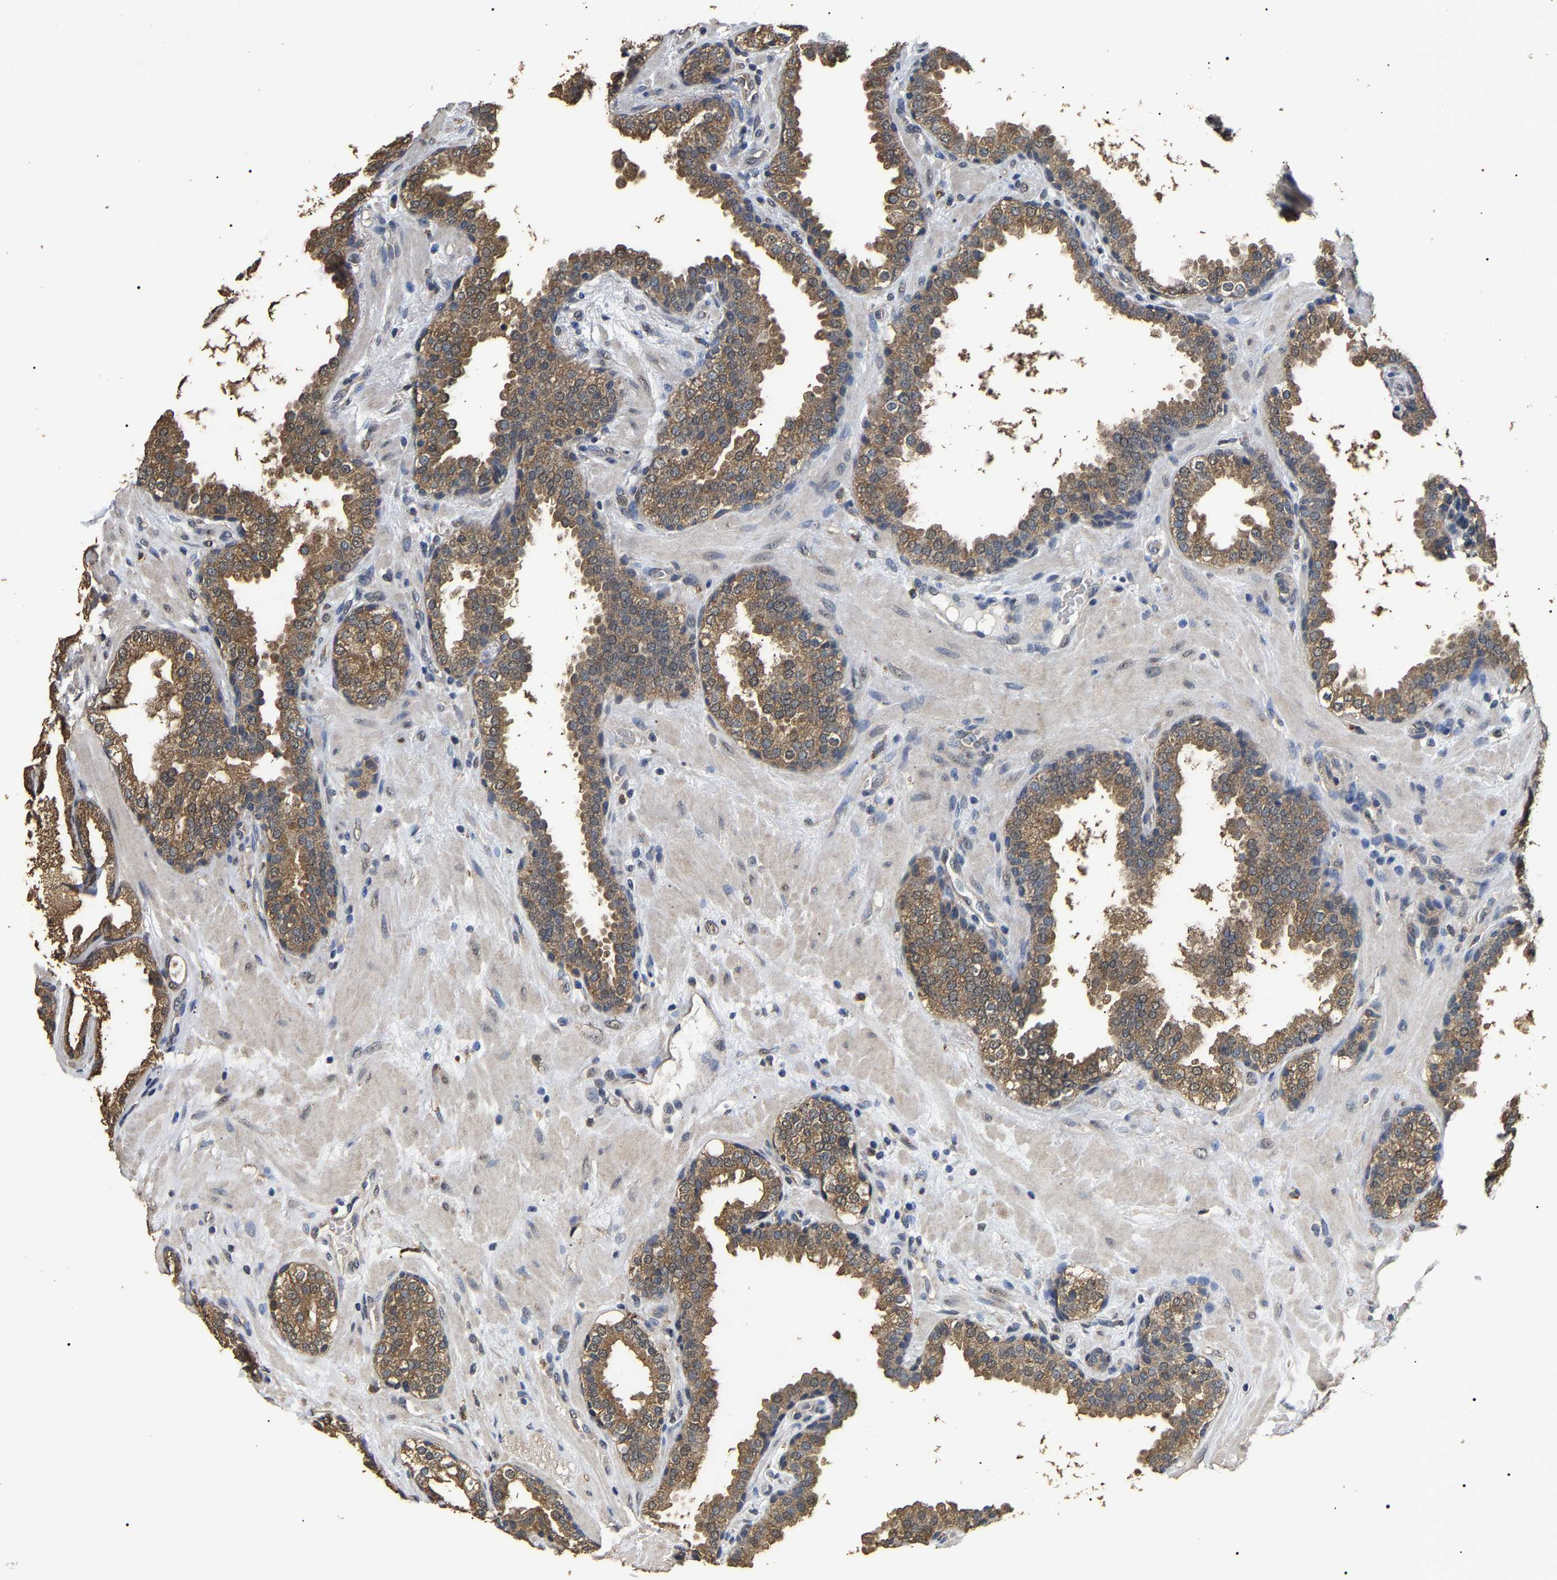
{"staining": {"intensity": "moderate", "quantity": ">75%", "location": "cytoplasmic/membranous"}, "tissue": "prostate", "cell_type": "Glandular cells", "image_type": "normal", "snomed": [{"axis": "morphology", "description": "Normal tissue, NOS"}, {"axis": "topography", "description": "Prostate"}], "caption": "Immunohistochemical staining of normal human prostate displays medium levels of moderate cytoplasmic/membranous expression in about >75% of glandular cells.", "gene": "PSMD8", "patient": {"sex": "male", "age": 51}}